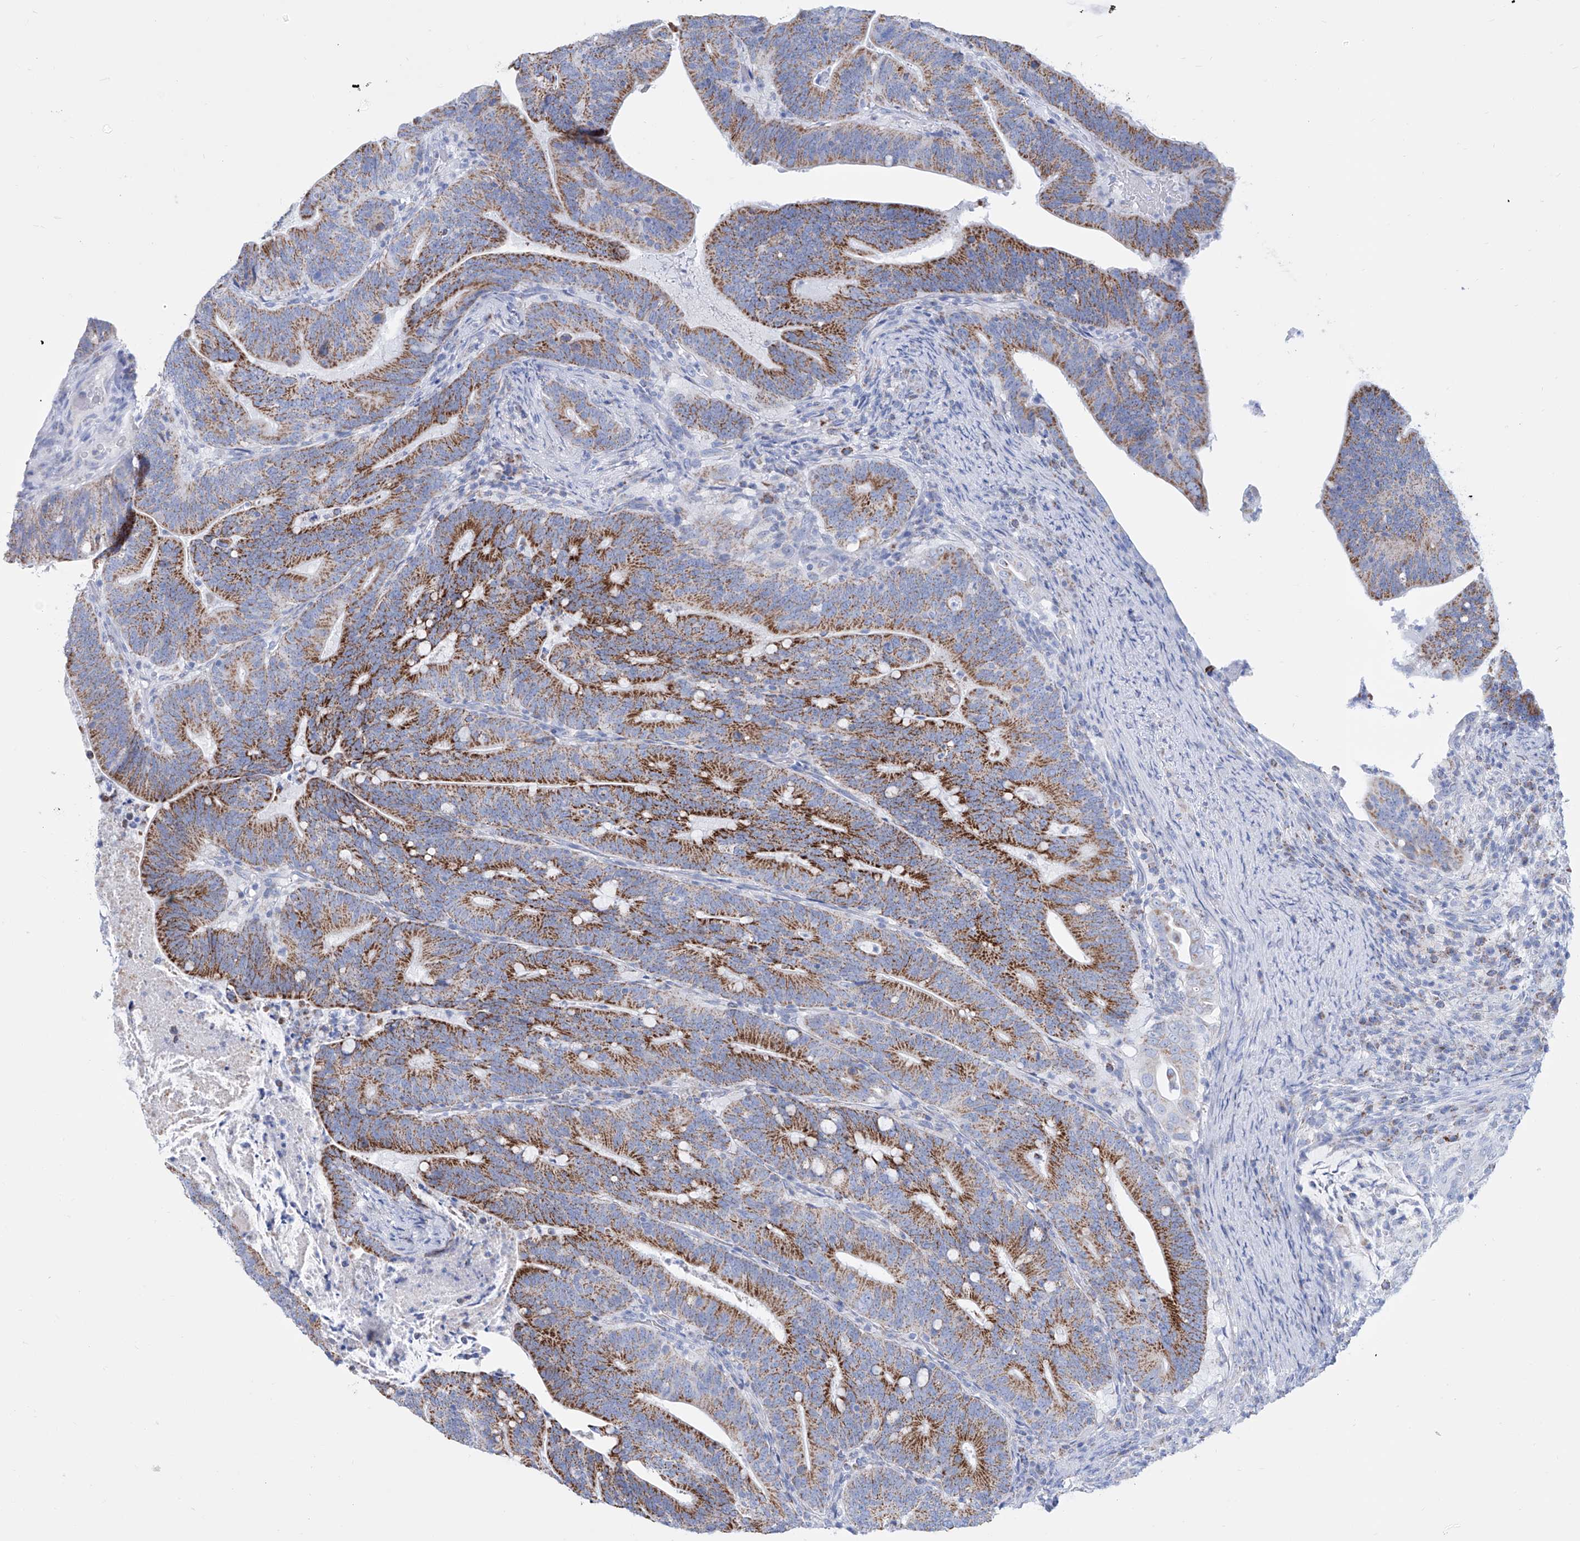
{"staining": {"intensity": "strong", "quantity": ">75%", "location": "cytoplasmic/membranous"}, "tissue": "colorectal cancer", "cell_type": "Tumor cells", "image_type": "cancer", "snomed": [{"axis": "morphology", "description": "Adenocarcinoma, NOS"}, {"axis": "topography", "description": "Colon"}], "caption": "The photomicrograph reveals staining of colorectal cancer (adenocarcinoma), revealing strong cytoplasmic/membranous protein positivity (brown color) within tumor cells.", "gene": "ALDH6A1", "patient": {"sex": "female", "age": 66}}